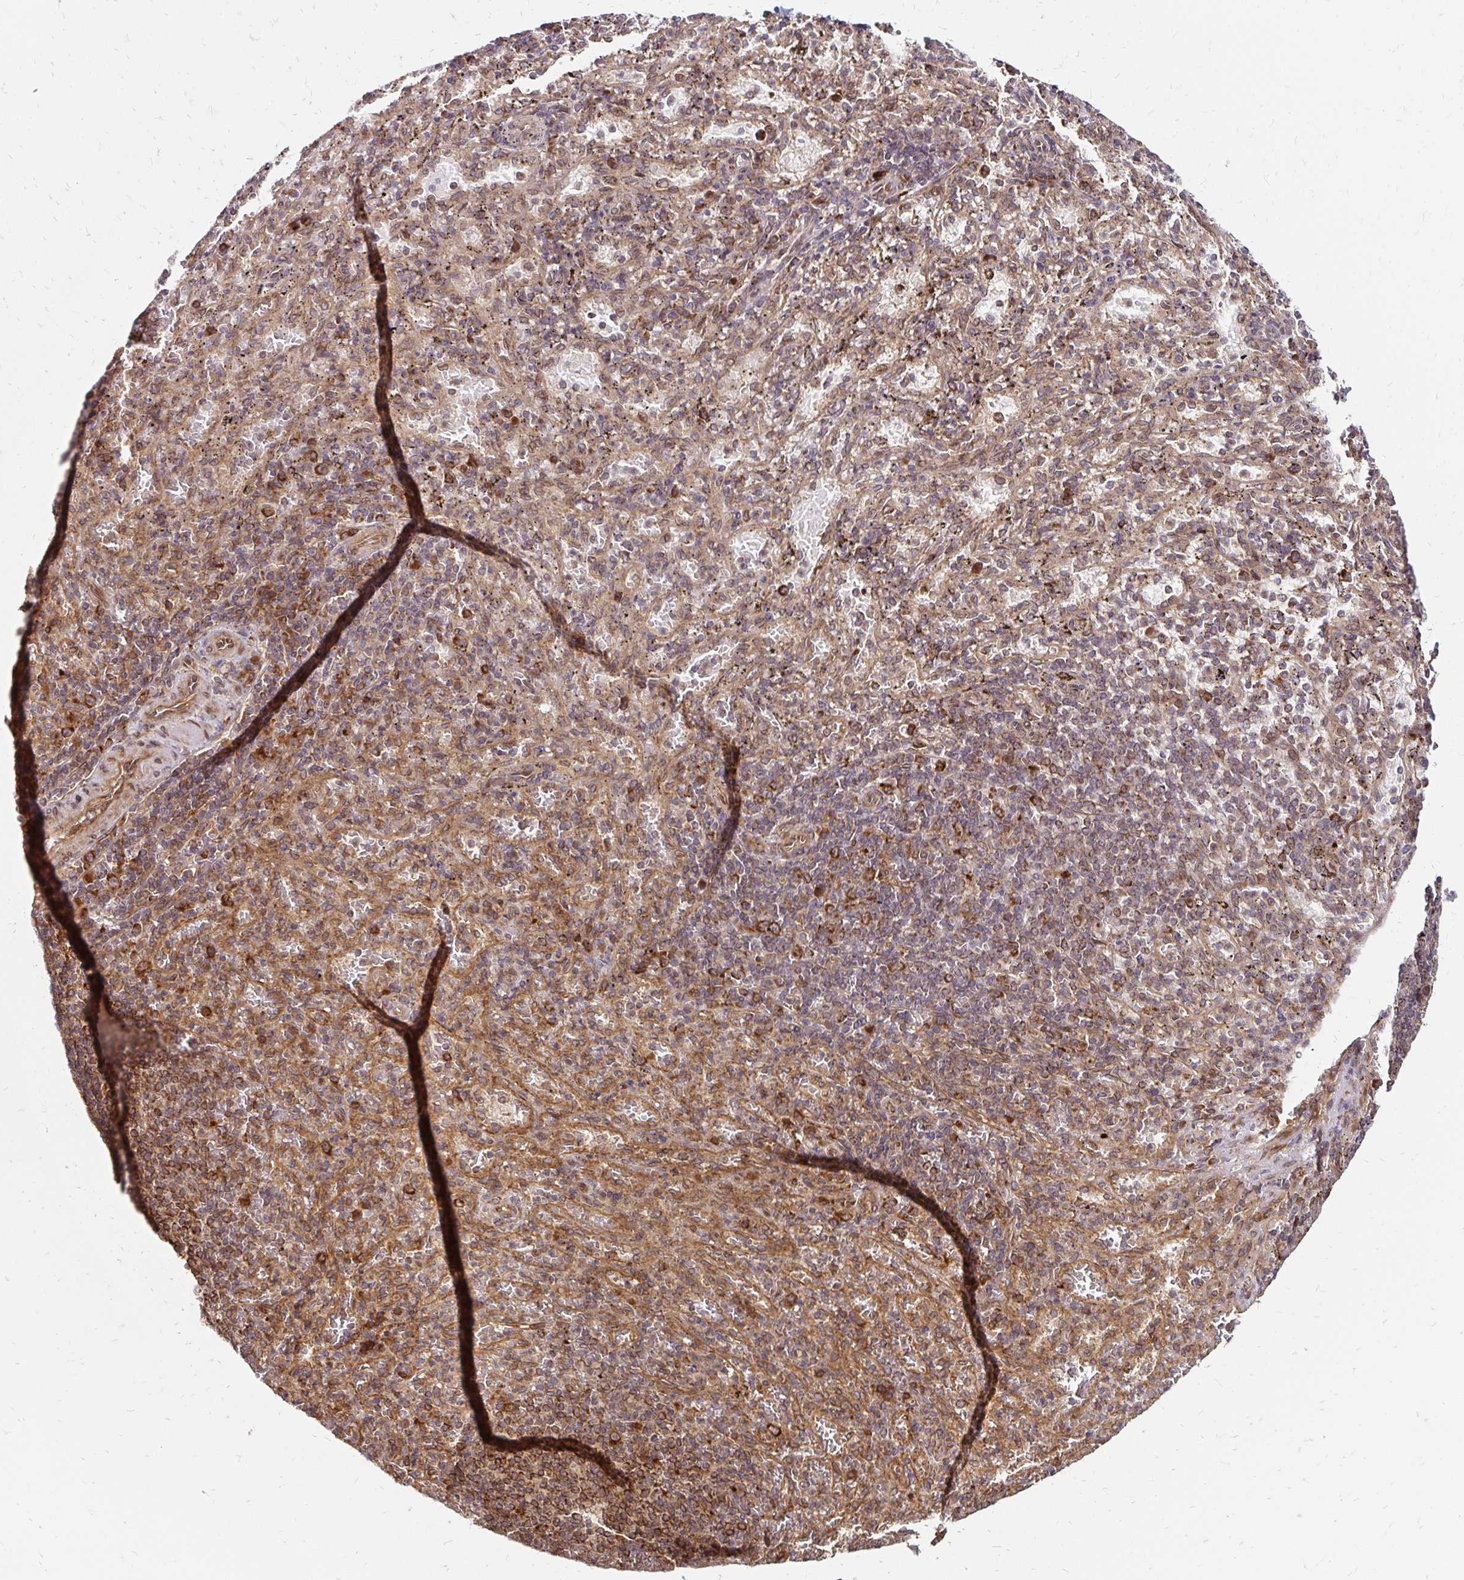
{"staining": {"intensity": "moderate", "quantity": "25%-75%", "location": "cytoplasmic/membranous"}, "tissue": "spleen", "cell_type": "Cells in red pulp", "image_type": "normal", "snomed": [{"axis": "morphology", "description": "Normal tissue, NOS"}, {"axis": "topography", "description": "Spleen"}], "caption": "Normal spleen demonstrates moderate cytoplasmic/membranous staining in approximately 25%-75% of cells in red pulp.", "gene": "ZW10", "patient": {"sex": "male", "age": 57}}